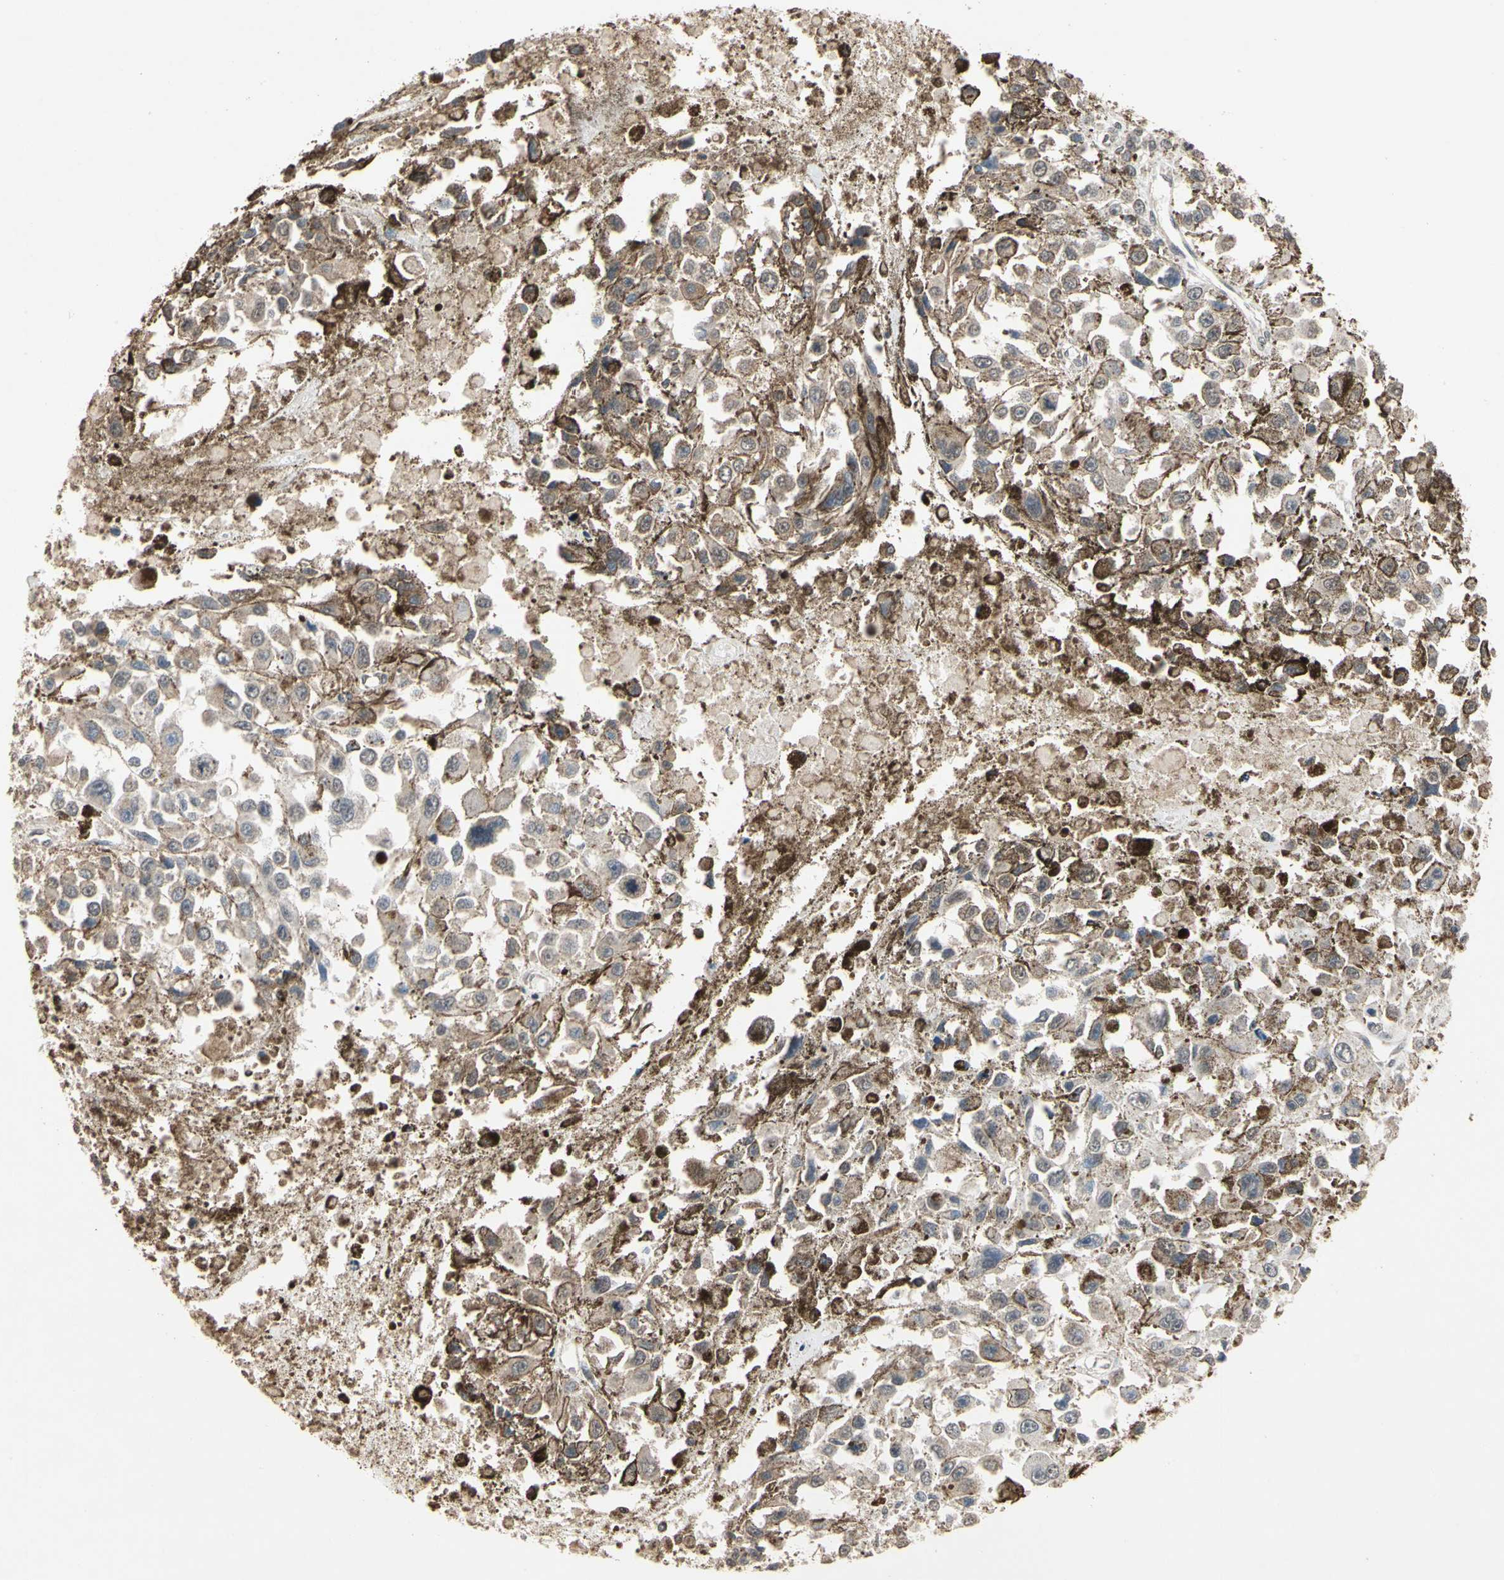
{"staining": {"intensity": "negative", "quantity": "none", "location": "none"}, "tissue": "melanoma", "cell_type": "Tumor cells", "image_type": "cancer", "snomed": [{"axis": "morphology", "description": "Malignant melanoma, Metastatic site"}, {"axis": "topography", "description": "Lymph node"}], "caption": "An immunohistochemistry histopathology image of melanoma is shown. There is no staining in tumor cells of melanoma.", "gene": "MAP3K10", "patient": {"sex": "male", "age": 59}}